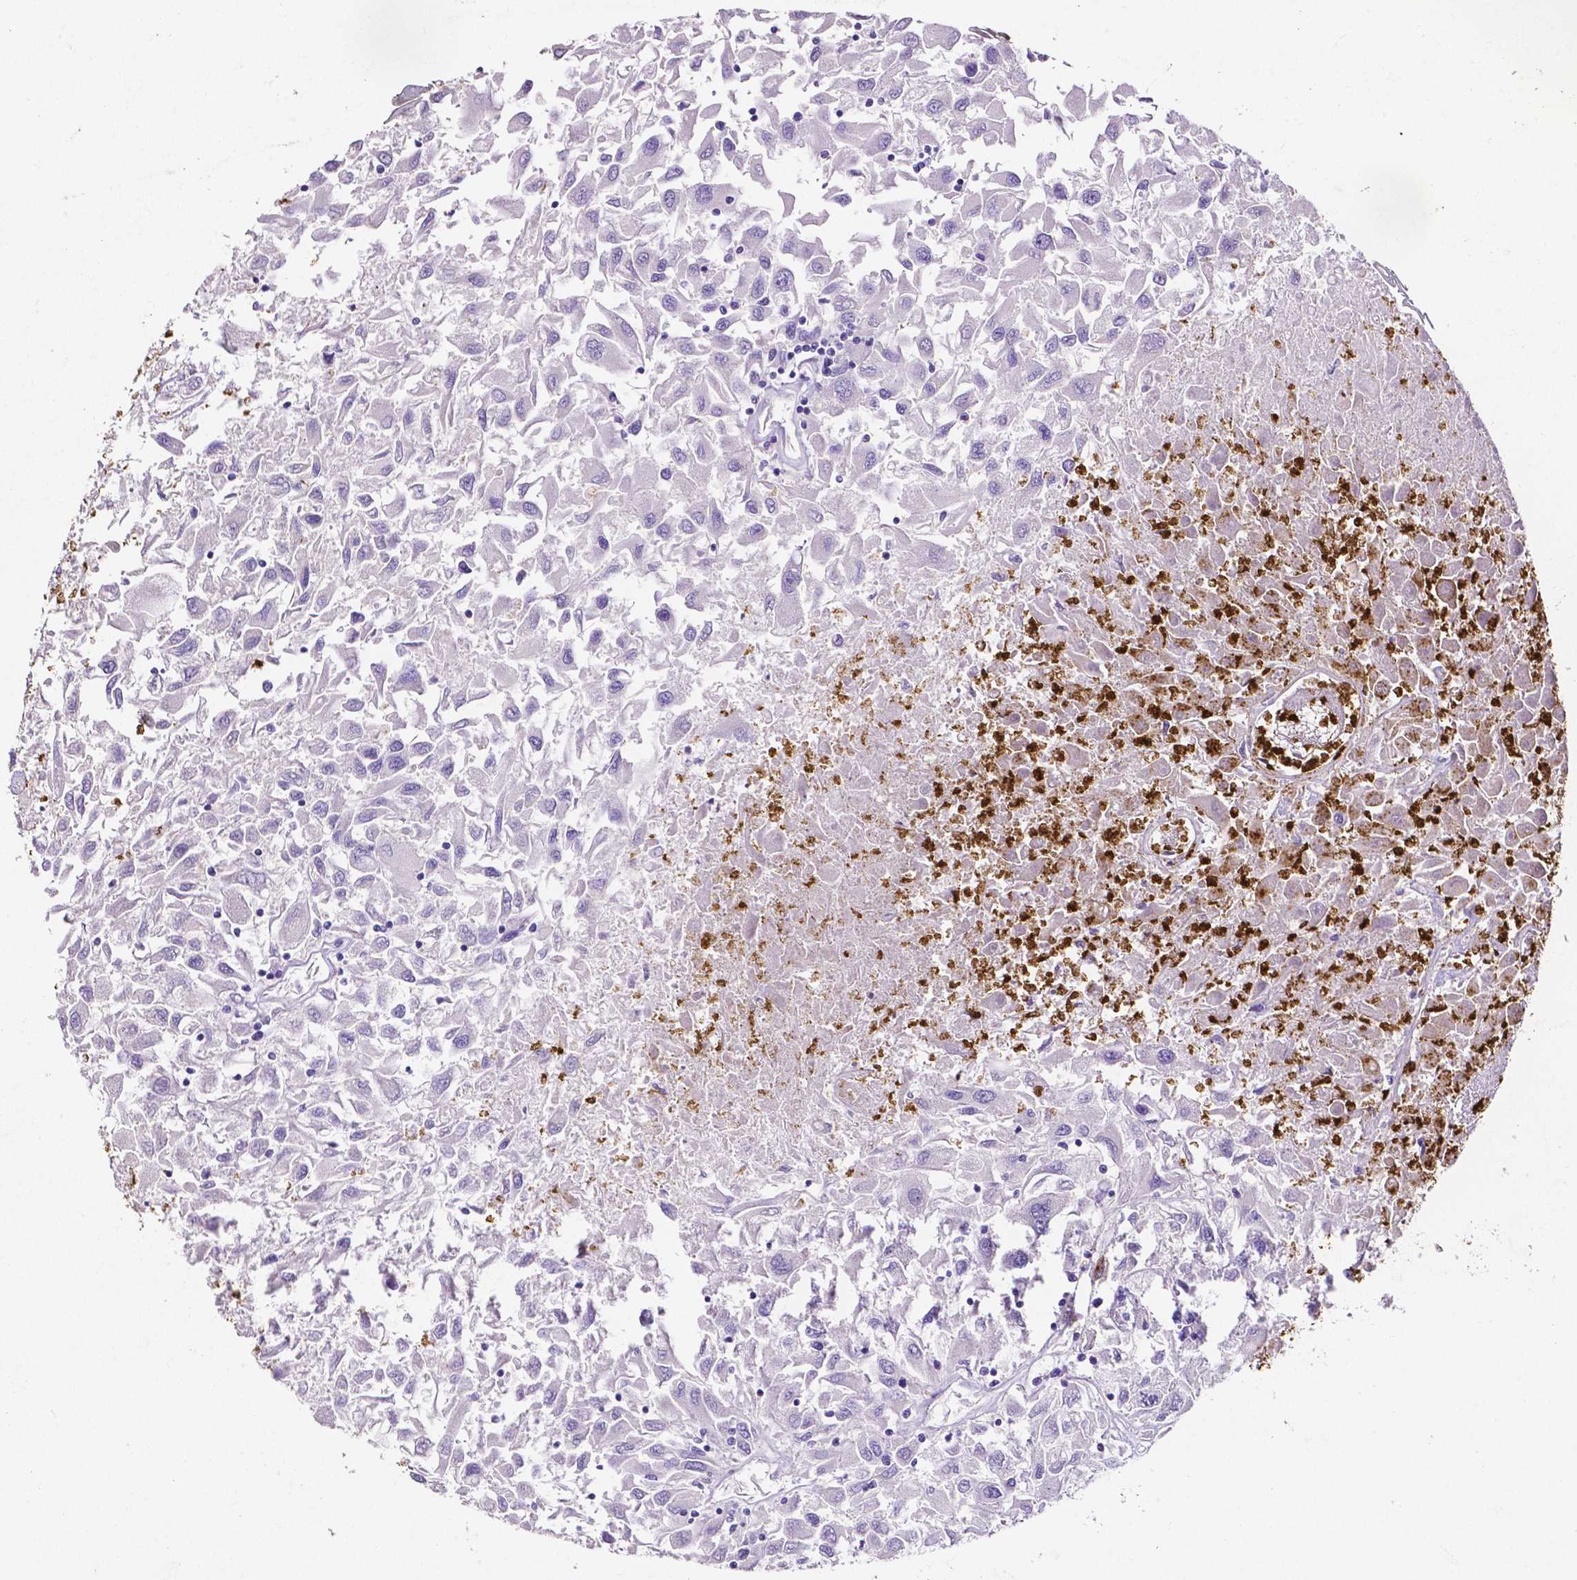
{"staining": {"intensity": "negative", "quantity": "none", "location": "none"}, "tissue": "renal cancer", "cell_type": "Tumor cells", "image_type": "cancer", "snomed": [{"axis": "morphology", "description": "Adenocarcinoma, NOS"}, {"axis": "topography", "description": "Kidney"}], "caption": "Immunohistochemical staining of renal cancer displays no significant expression in tumor cells.", "gene": "MMP9", "patient": {"sex": "female", "age": 76}}